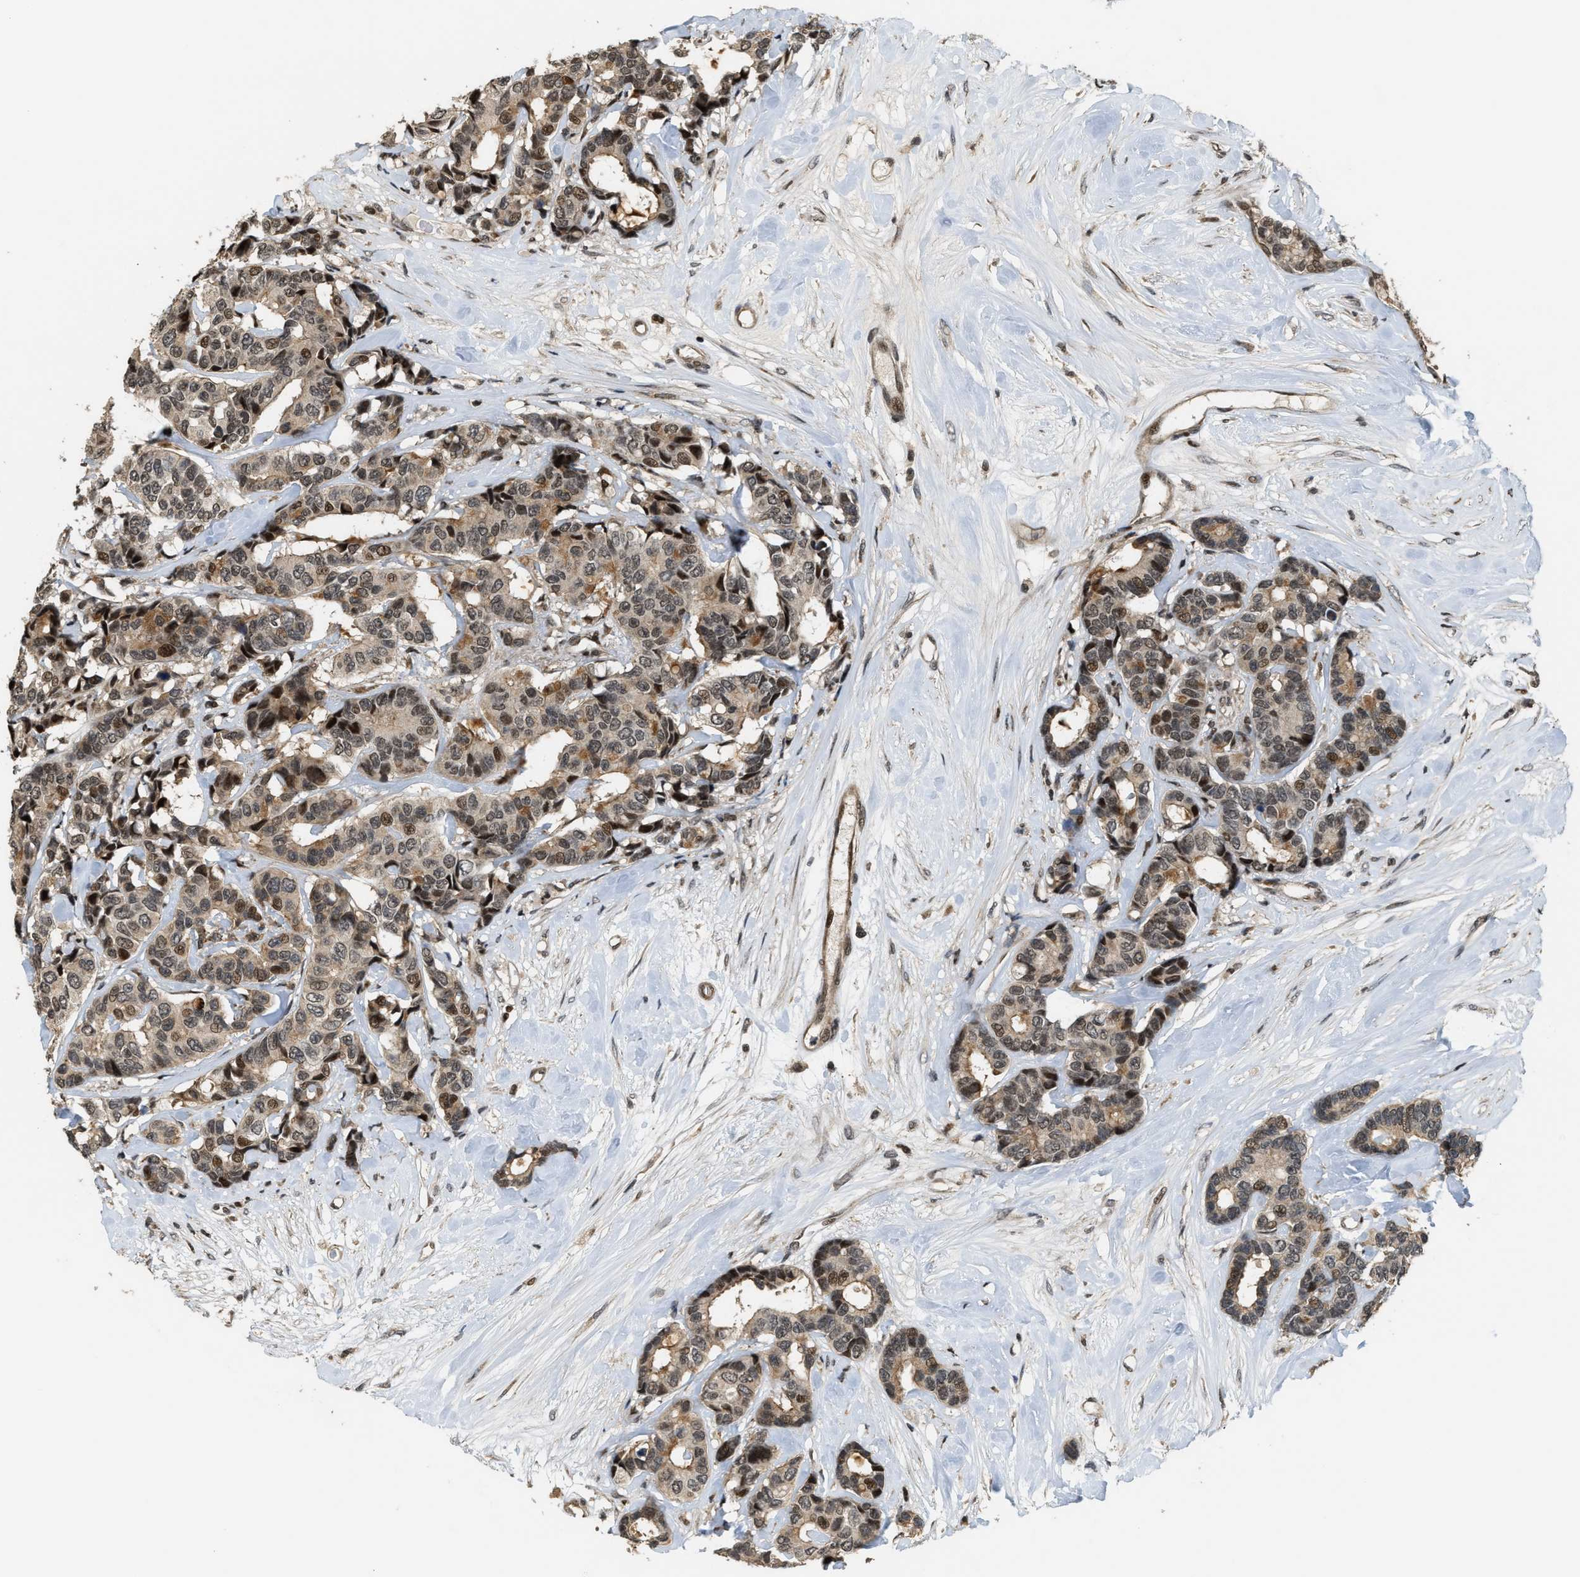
{"staining": {"intensity": "moderate", "quantity": ">75%", "location": "cytoplasmic/membranous,nuclear"}, "tissue": "breast cancer", "cell_type": "Tumor cells", "image_type": "cancer", "snomed": [{"axis": "morphology", "description": "Duct carcinoma"}, {"axis": "topography", "description": "Breast"}], "caption": "Immunohistochemistry of human breast invasive ductal carcinoma shows medium levels of moderate cytoplasmic/membranous and nuclear expression in about >75% of tumor cells. (DAB = brown stain, brightfield microscopy at high magnification).", "gene": "SERTAD2", "patient": {"sex": "female", "age": 87}}